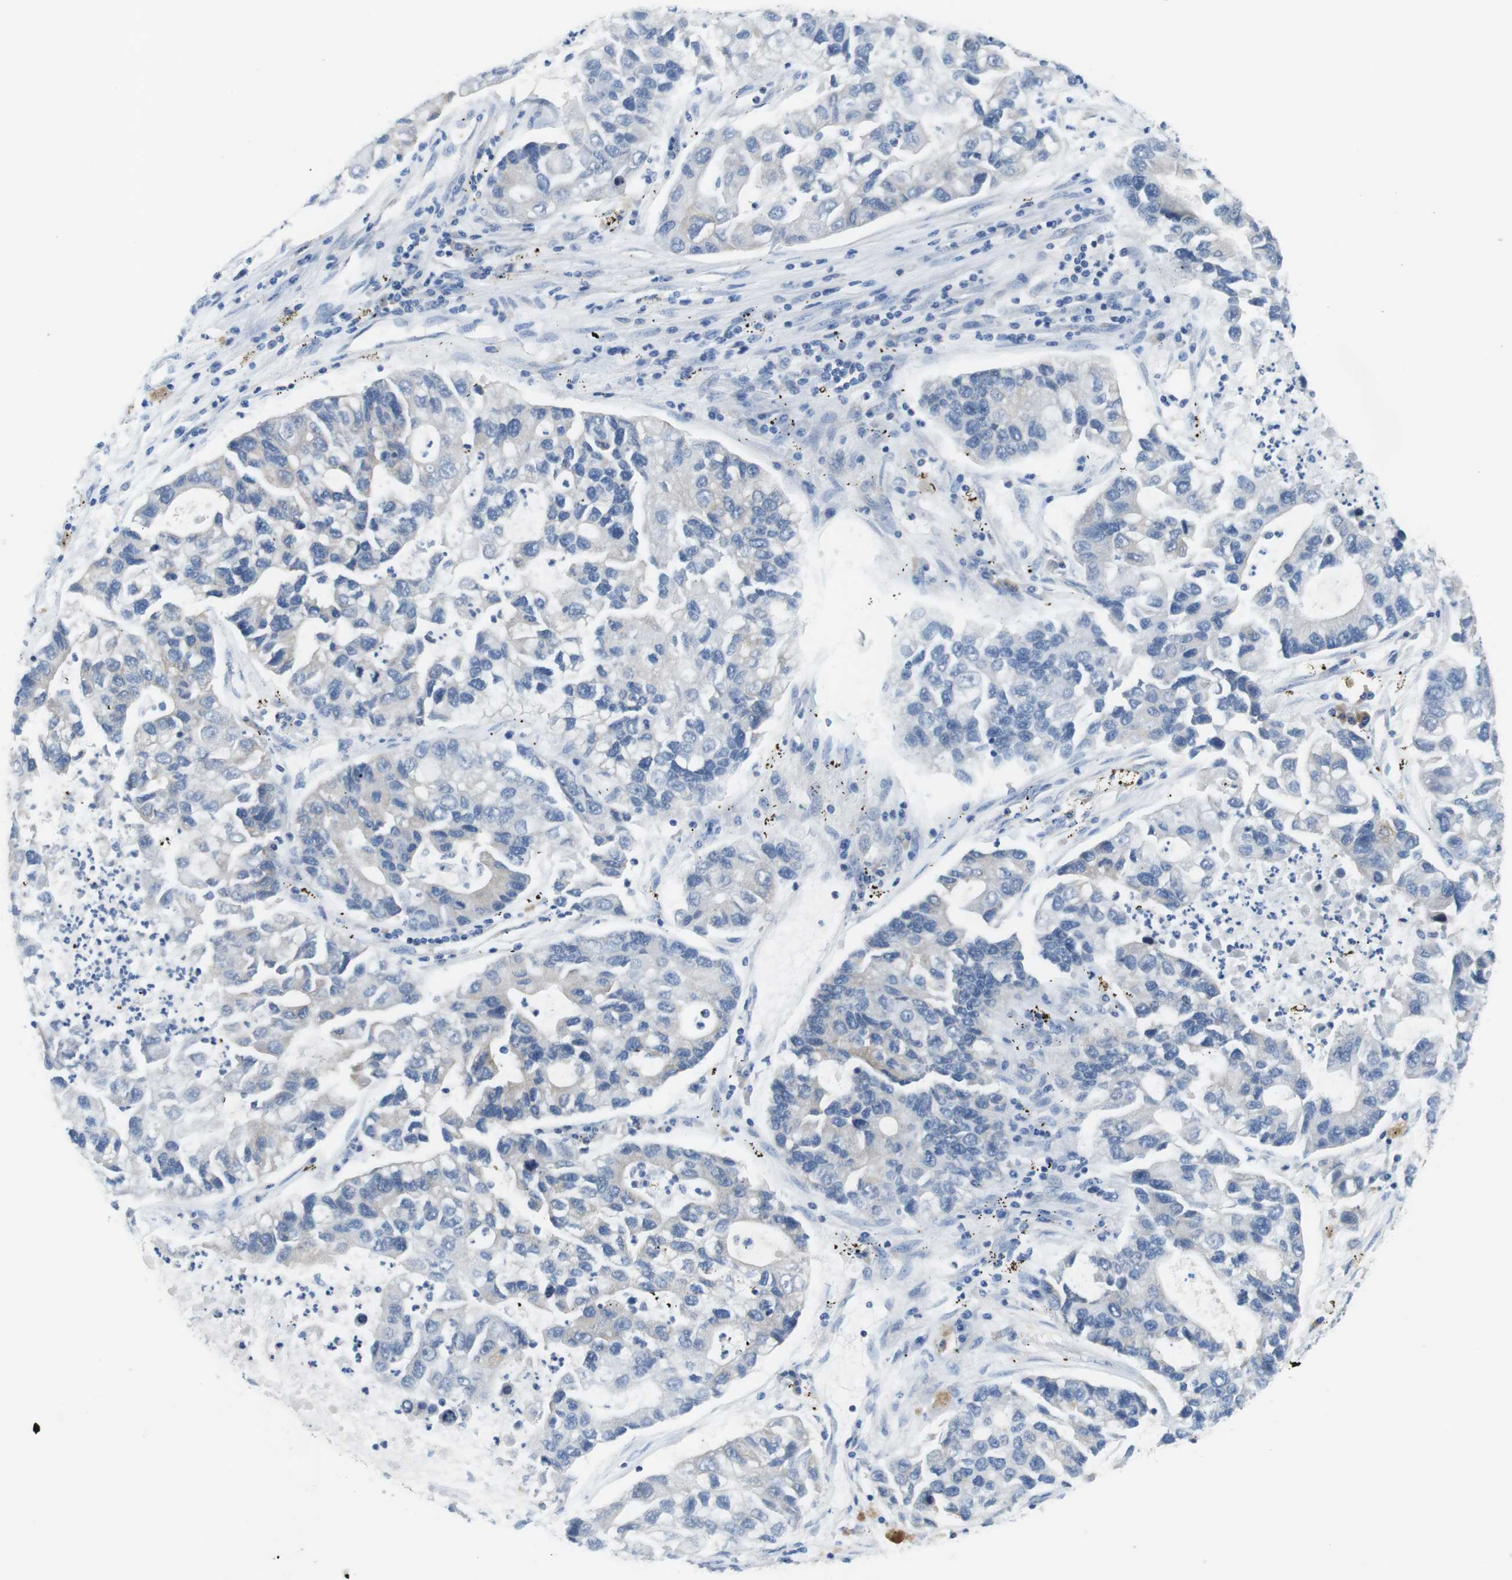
{"staining": {"intensity": "negative", "quantity": "none", "location": "none"}, "tissue": "lung cancer", "cell_type": "Tumor cells", "image_type": "cancer", "snomed": [{"axis": "morphology", "description": "Adenocarcinoma, NOS"}, {"axis": "topography", "description": "Lung"}], "caption": "Tumor cells show no significant protein staining in adenocarcinoma (lung). (IHC, brightfield microscopy, high magnification).", "gene": "DCLK1", "patient": {"sex": "female", "age": 51}}